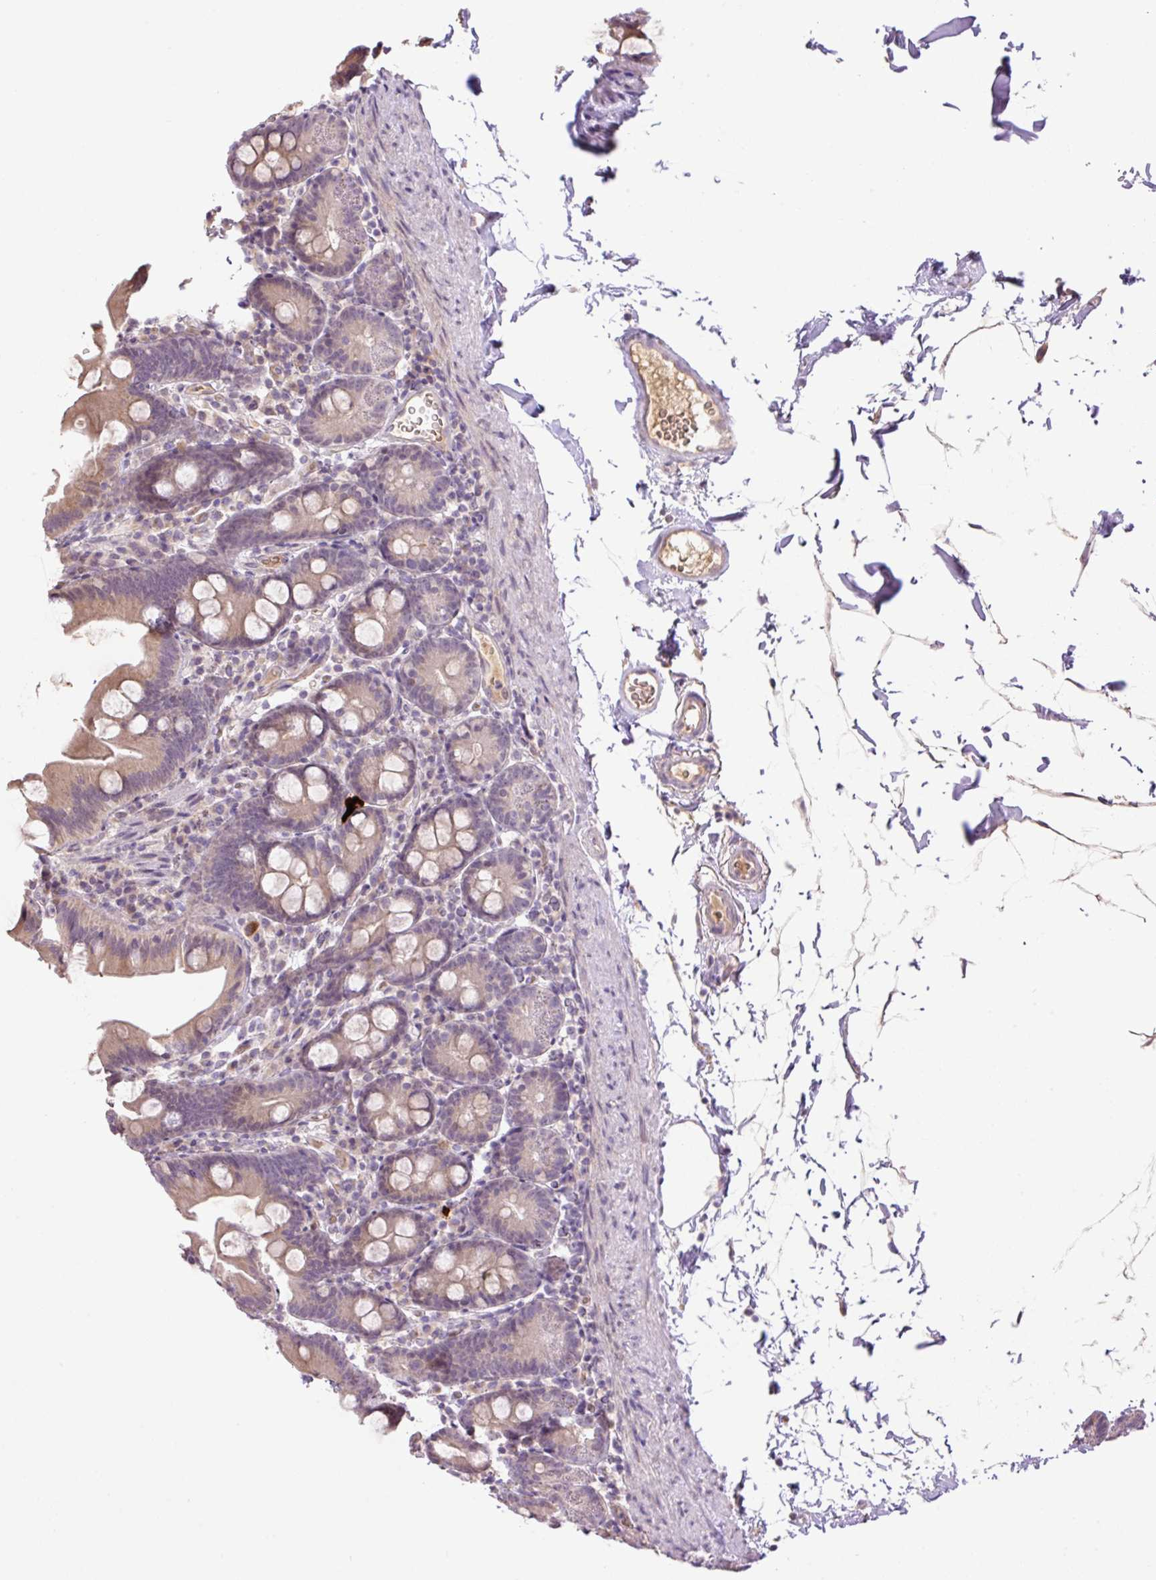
{"staining": {"intensity": "weak", "quantity": ">75%", "location": "cytoplasmic/membranous"}, "tissue": "small intestine", "cell_type": "Glandular cells", "image_type": "normal", "snomed": [{"axis": "morphology", "description": "Normal tissue, NOS"}, {"axis": "topography", "description": "Small intestine"}], "caption": "This histopathology image demonstrates benign small intestine stained with IHC to label a protein in brown. The cytoplasmic/membranous of glandular cells show weak positivity for the protein. Nuclei are counter-stained blue.", "gene": "HABP4", "patient": {"sex": "female", "age": 68}}